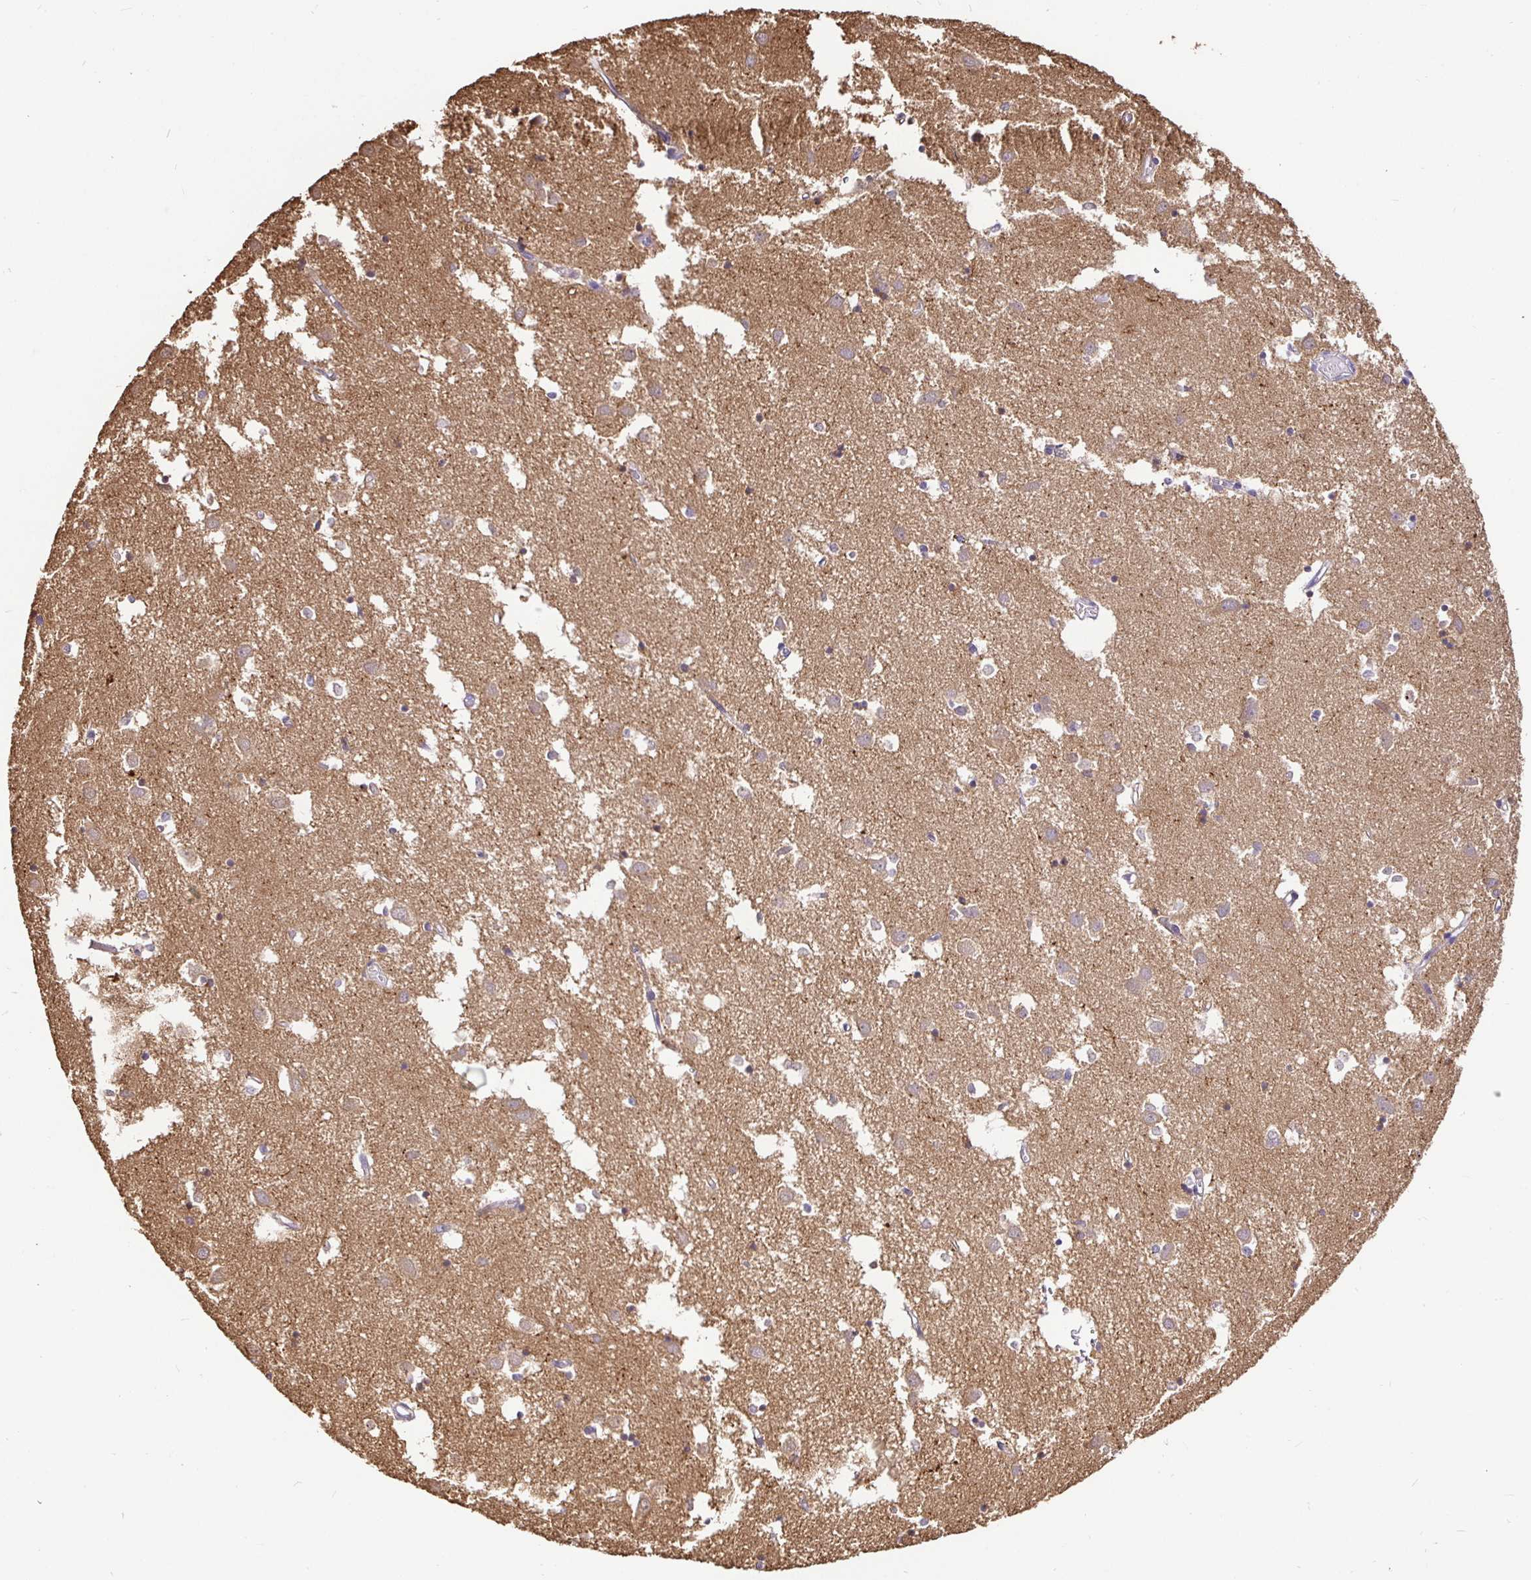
{"staining": {"intensity": "weak", "quantity": "25%-75%", "location": "cytoplasmic/membranous"}, "tissue": "caudate", "cell_type": "Glial cells", "image_type": "normal", "snomed": [{"axis": "morphology", "description": "Normal tissue, NOS"}, {"axis": "topography", "description": "Lateral ventricle wall"}], "caption": "Protein expression analysis of normal caudate reveals weak cytoplasmic/membranous staining in approximately 25%-75% of glial cells.", "gene": "MAPK8IP3", "patient": {"sex": "male", "age": 70}}